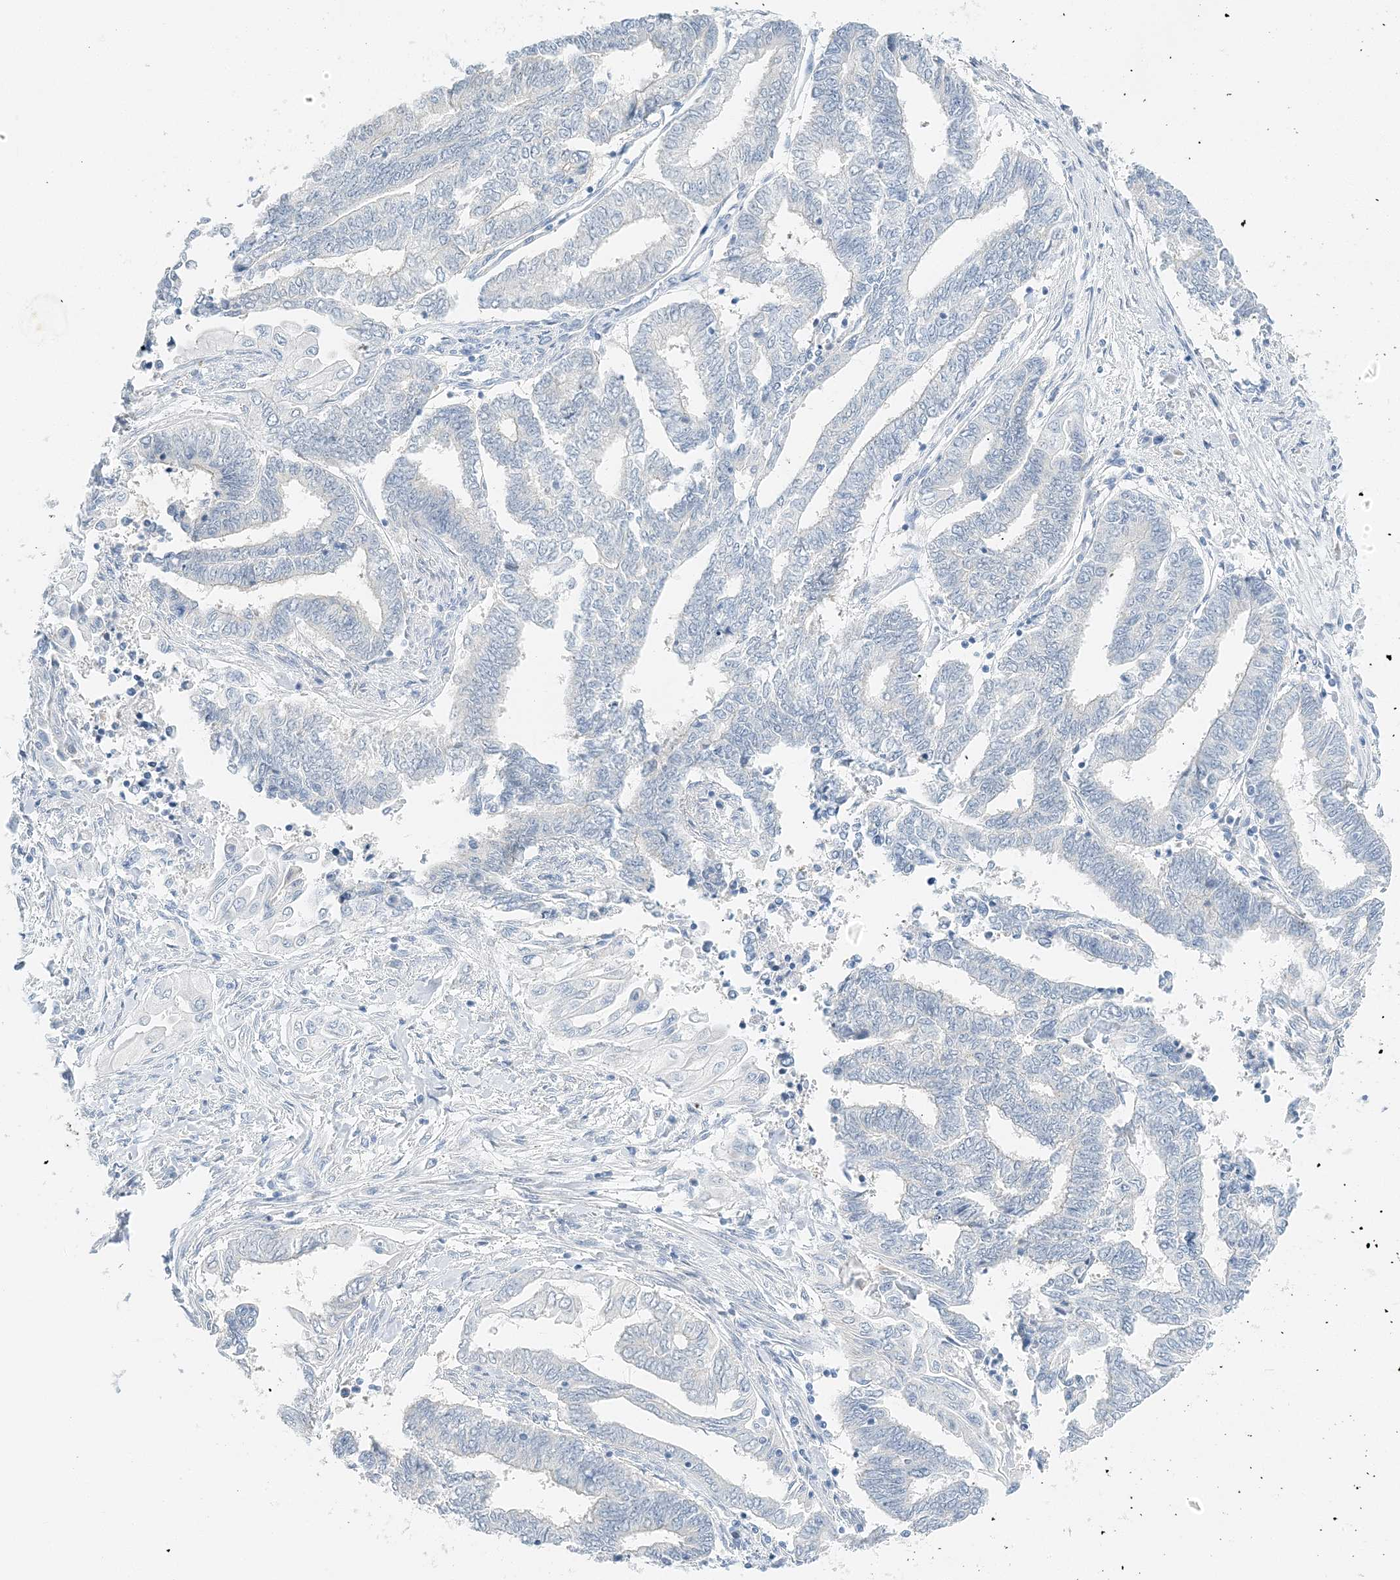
{"staining": {"intensity": "negative", "quantity": "none", "location": "none"}, "tissue": "endometrial cancer", "cell_type": "Tumor cells", "image_type": "cancer", "snomed": [{"axis": "morphology", "description": "Adenocarcinoma, NOS"}, {"axis": "topography", "description": "Uterus"}, {"axis": "topography", "description": "Endometrium"}], "caption": "Immunohistochemical staining of human endometrial cancer (adenocarcinoma) exhibits no significant expression in tumor cells.", "gene": "VILL", "patient": {"sex": "female", "age": 70}}